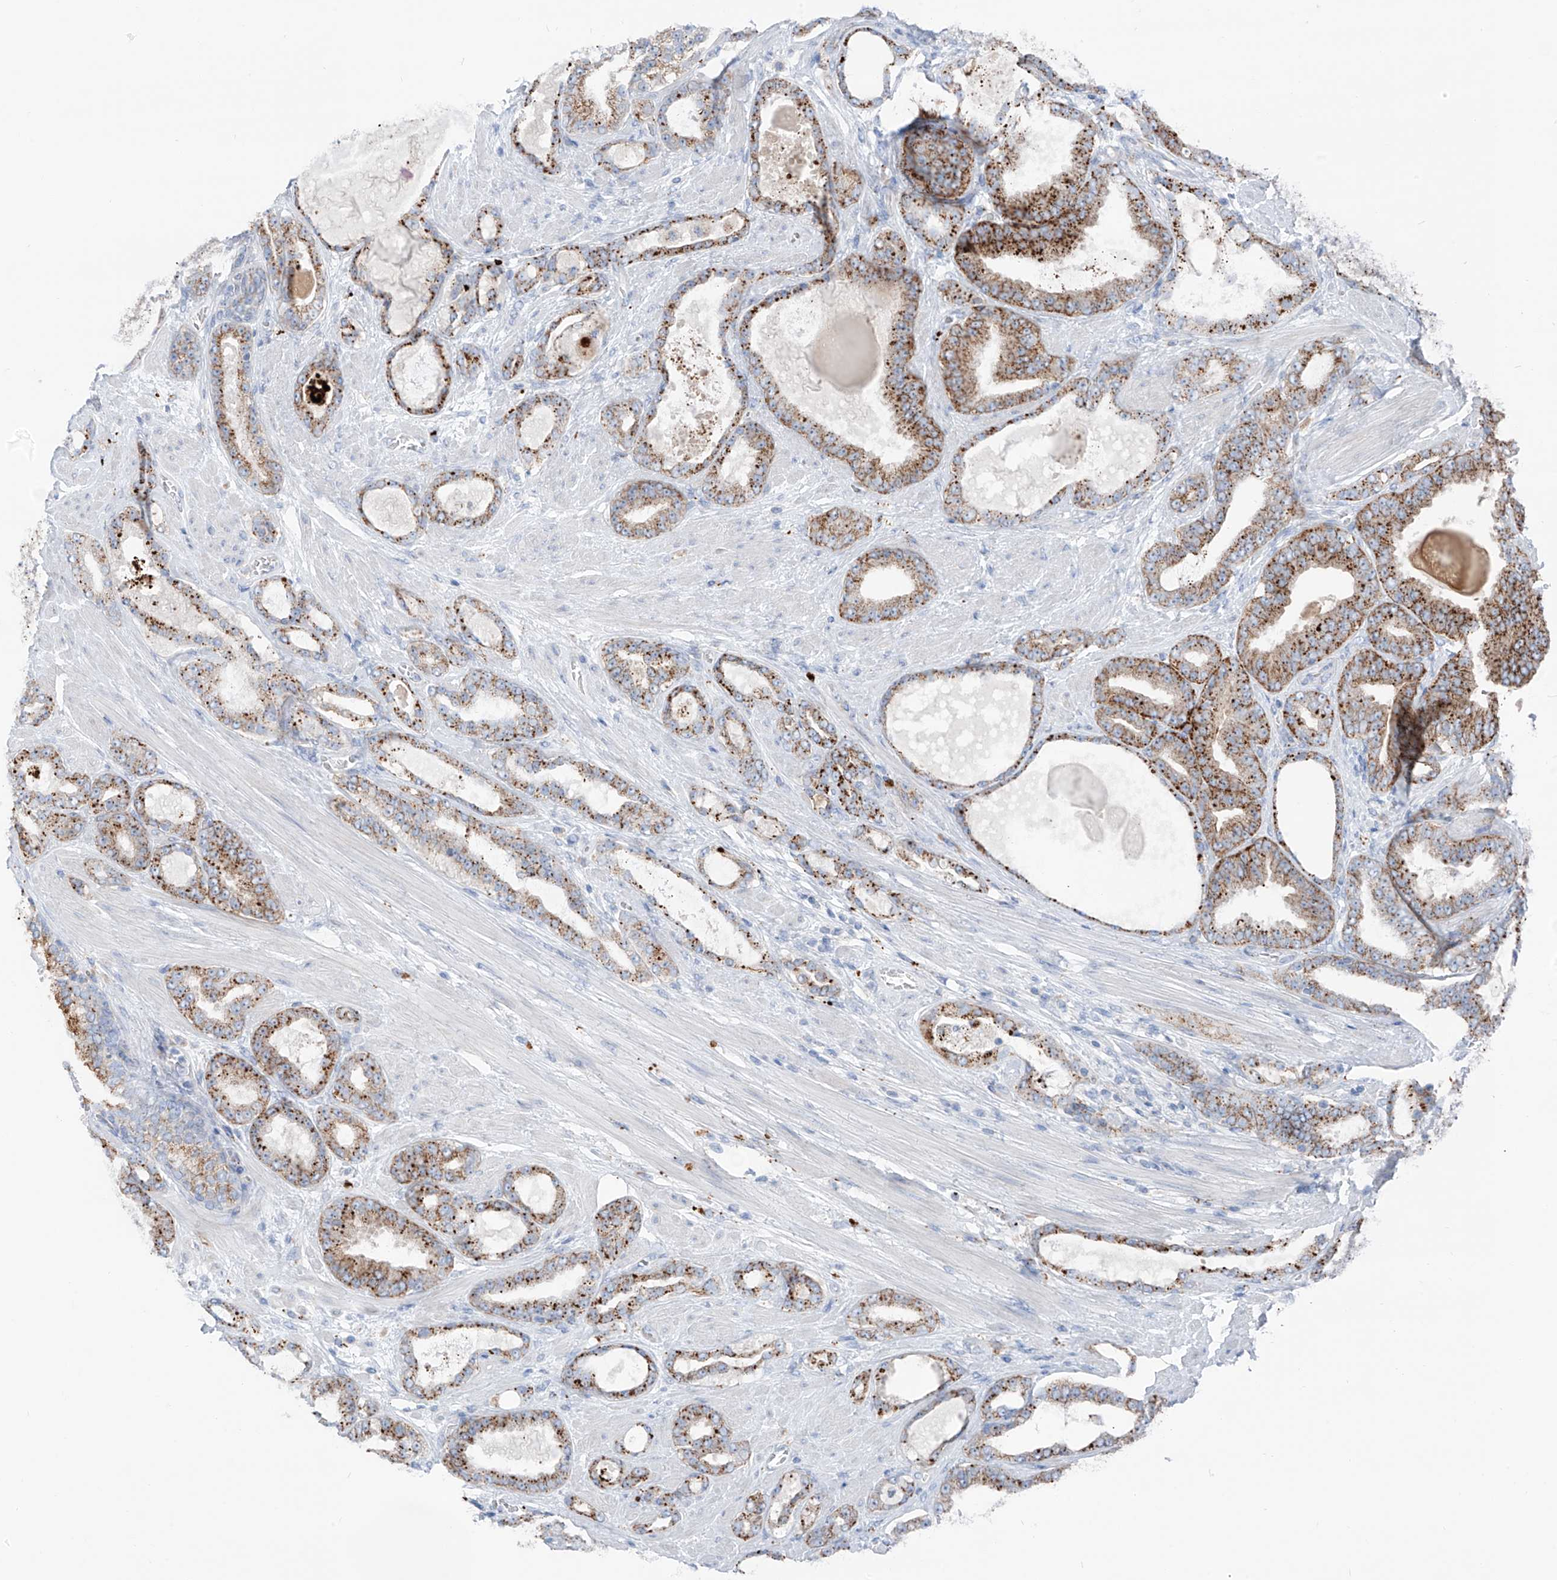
{"staining": {"intensity": "moderate", "quantity": ">75%", "location": "cytoplasmic/membranous"}, "tissue": "prostate cancer", "cell_type": "Tumor cells", "image_type": "cancer", "snomed": [{"axis": "morphology", "description": "Adenocarcinoma, High grade"}, {"axis": "topography", "description": "Prostate"}], "caption": "This histopathology image shows prostate cancer stained with immunohistochemistry to label a protein in brown. The cytoplasmic/membranous of tumor cells show moderate positivity for the protein. Nuclei are counter-stained blue.", "gene": "GPR137C", "patient": {"sex": "male", "age": 60}}